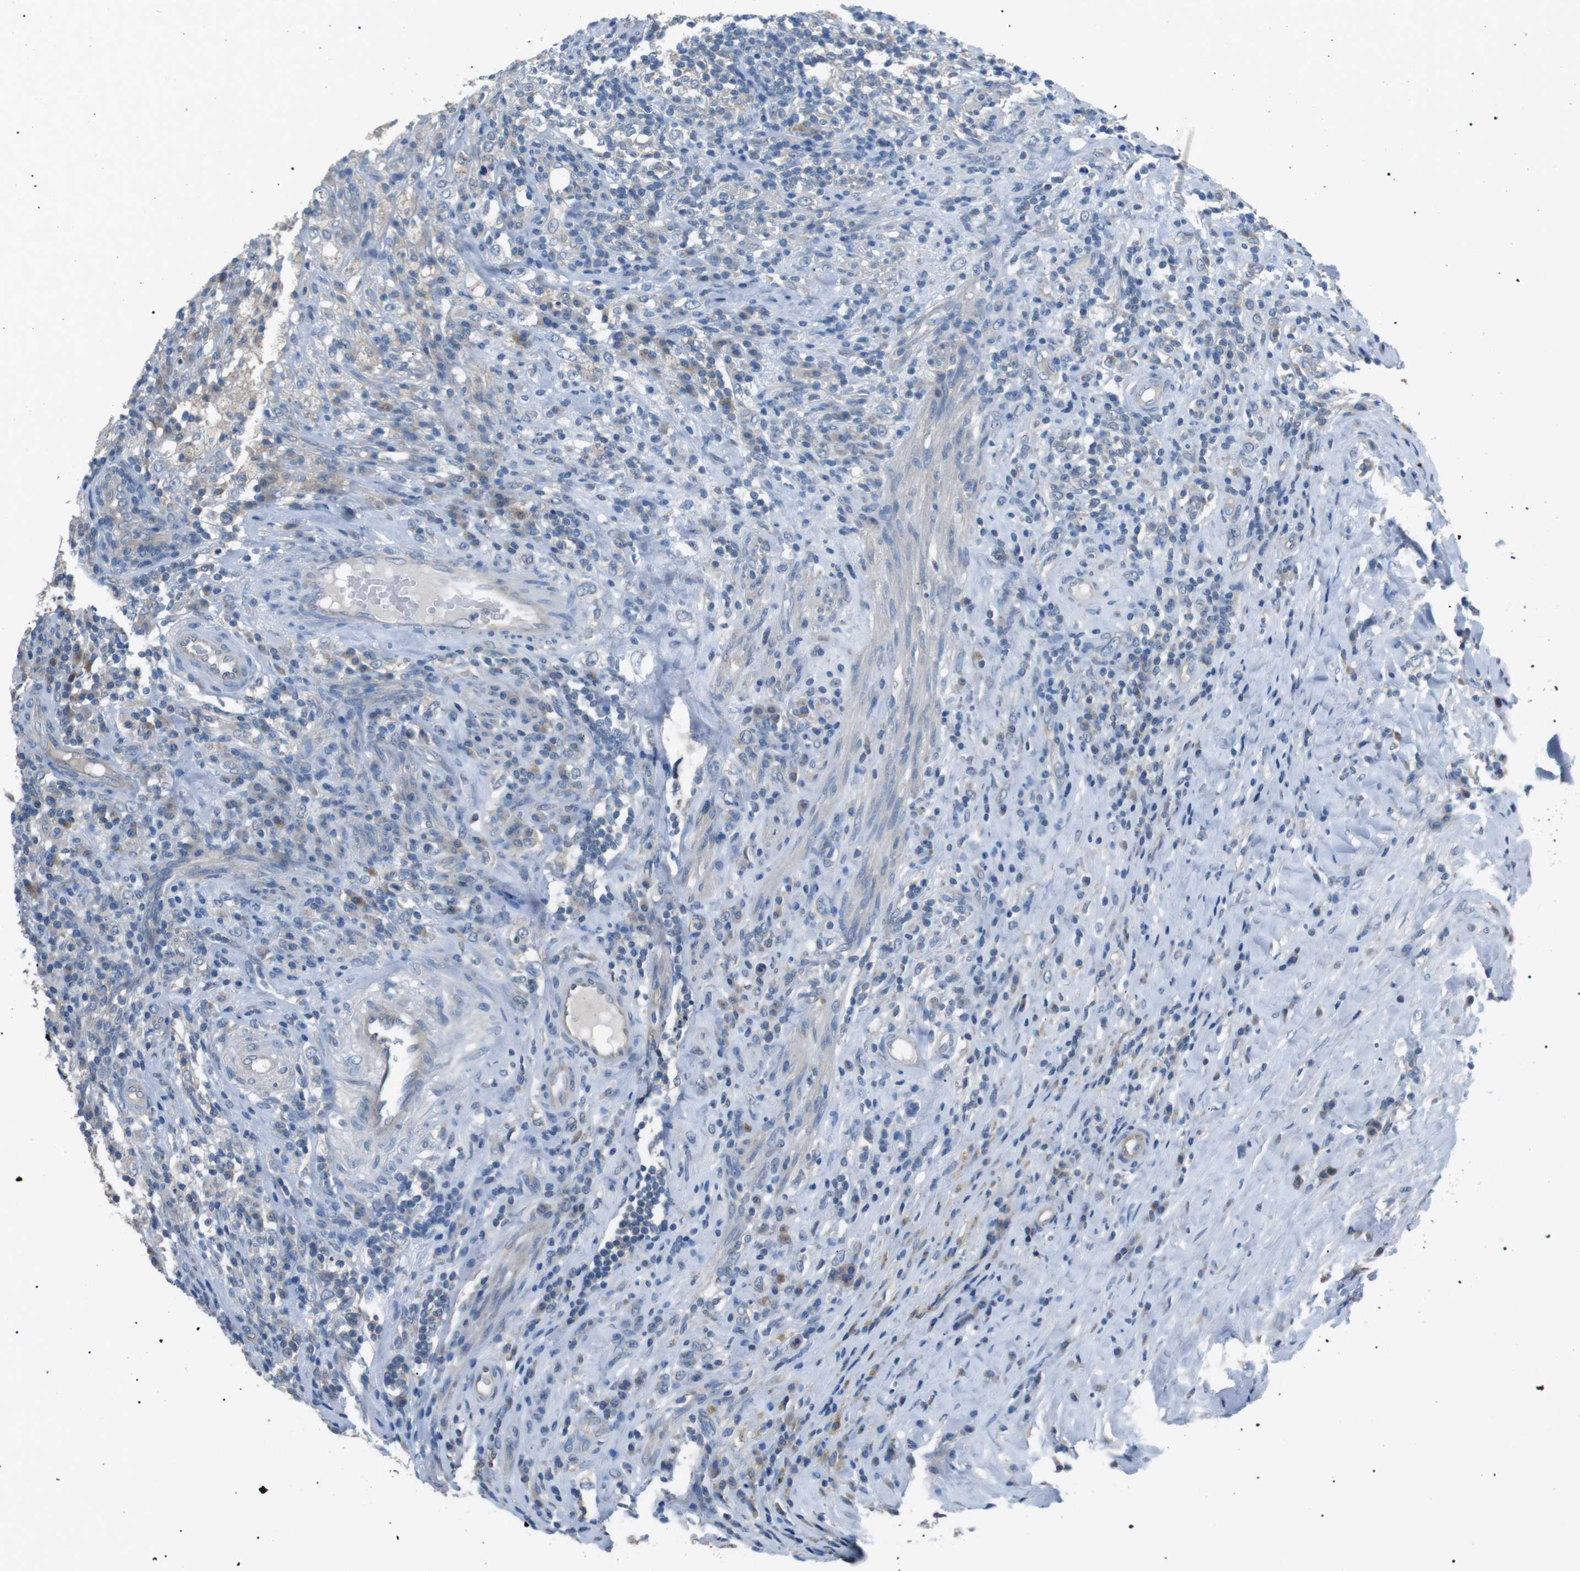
{"staining": {"intensity": "negative", "quantity": "none", "location": "none"}, "tissue": "testis cancer", "cell_type": "Tumor cells", "image_type": "cancer", "snomed": [{"axis": "morphology", "description": "Necrosis, NOS"}, {"axis": "morphology", "description": "Carcinoma, Embryonal, NOS"}, {"axis": "topography", "description": "Testis"}], "caption": "IHC histopathology image of neoplastic tissue: human embryonal carcinoma (testis) stained with DAB (3,3'-diaminobenzidine) exhibits no significant protein expression in tumor cells.", "gene": "CDH26", "patient": {"sex": "male", "age": 19}}